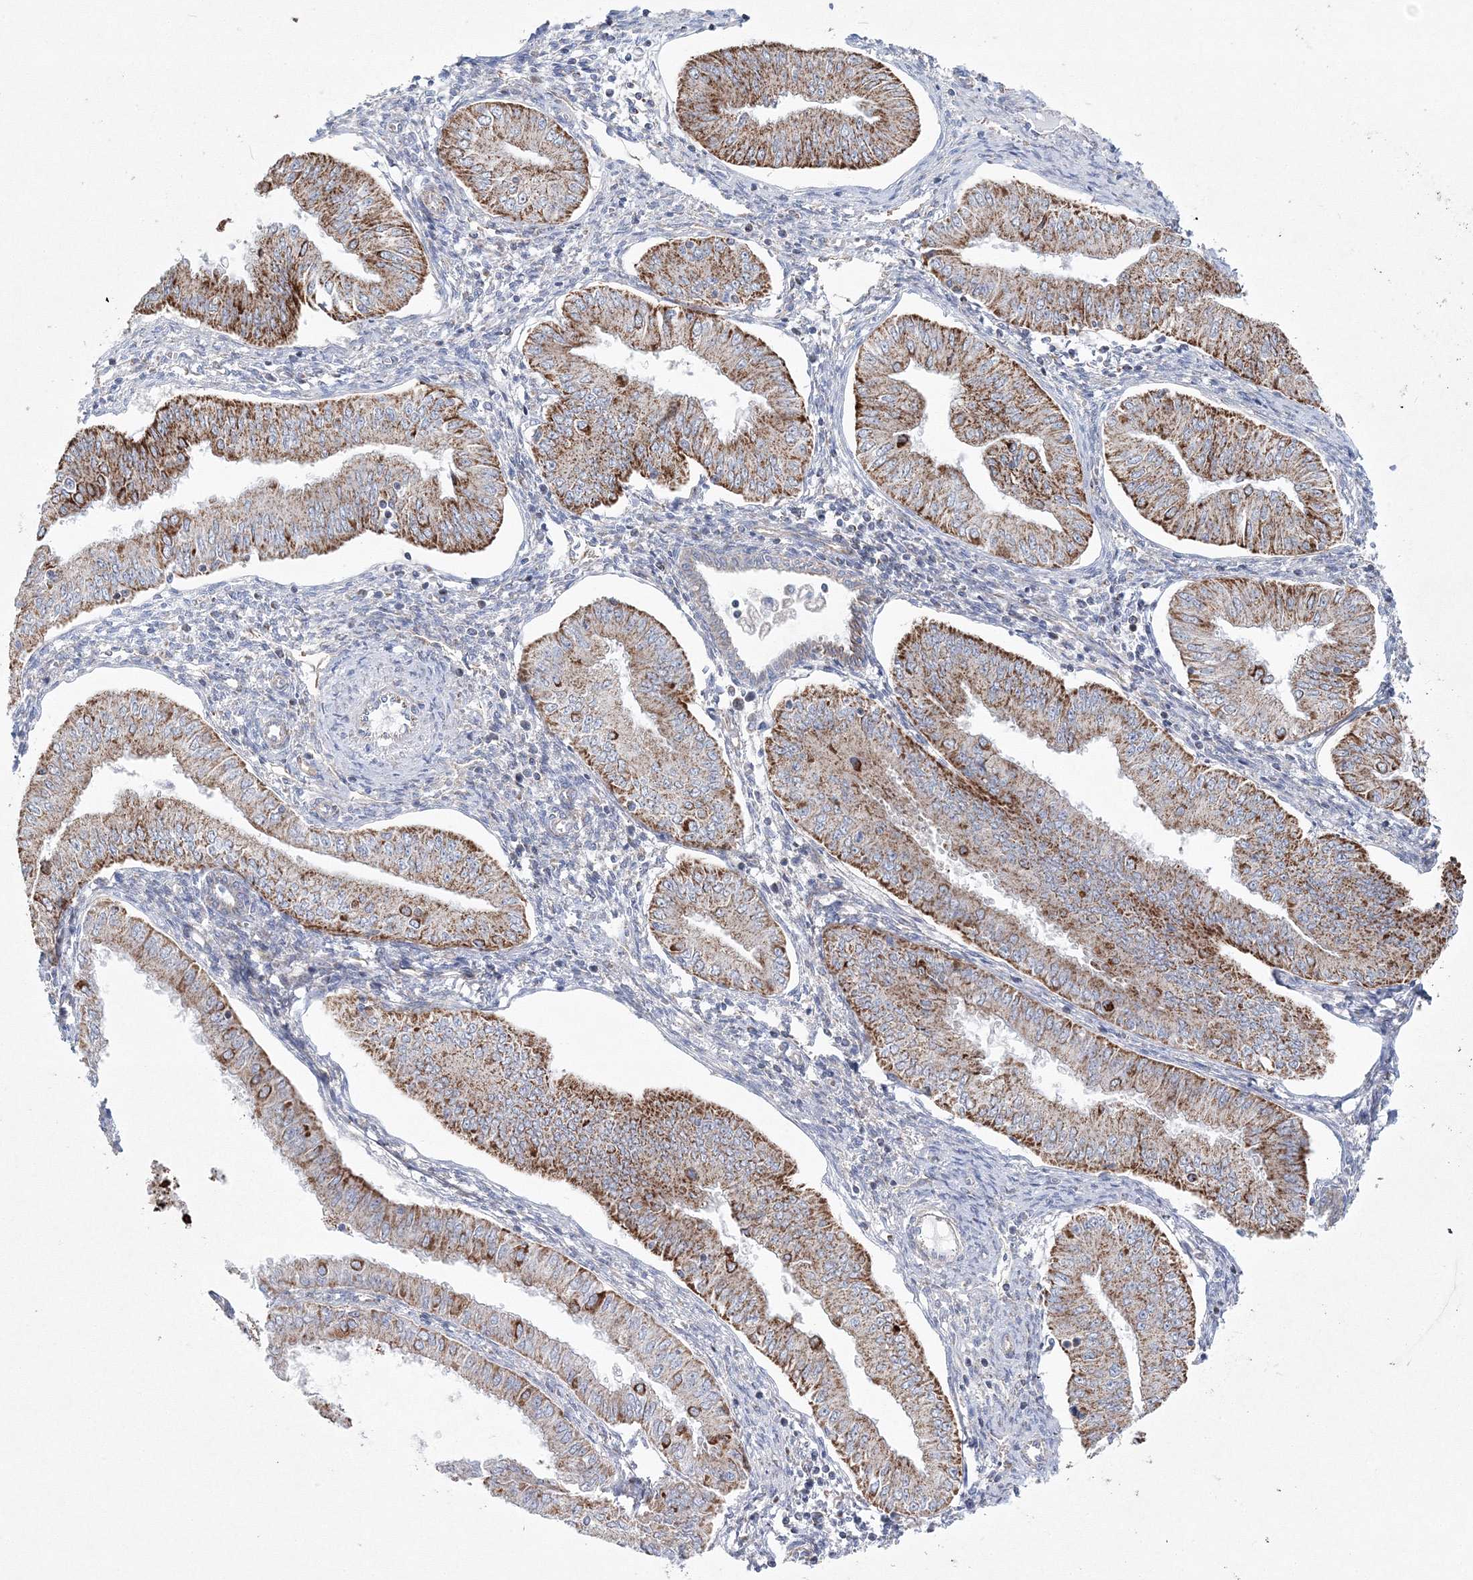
{"staining": {"intensity": "strong", "quantity": ">75%", "location": "cytoplasmic/membranous"}, "tissue": "endometrial cancer", "cell_type": "Tumor cells", "image_type": "cancer", "snomed": [{"axis": "morphology", "description": "Normal tissue, NOS"}, {"axis": "morphology", "description": "Adenocarcinoma, NOS"}, {"axis": "topography", "description": "Endometrium"}], "caption": "Human endometrial adenocarcinoma stained with a brown dye reveals strong cytoplasmic/membranous positive staining in about >75% of tumor cells.", "gene": "HIBCH", "patient": {"sex": "female", "age": 53}}